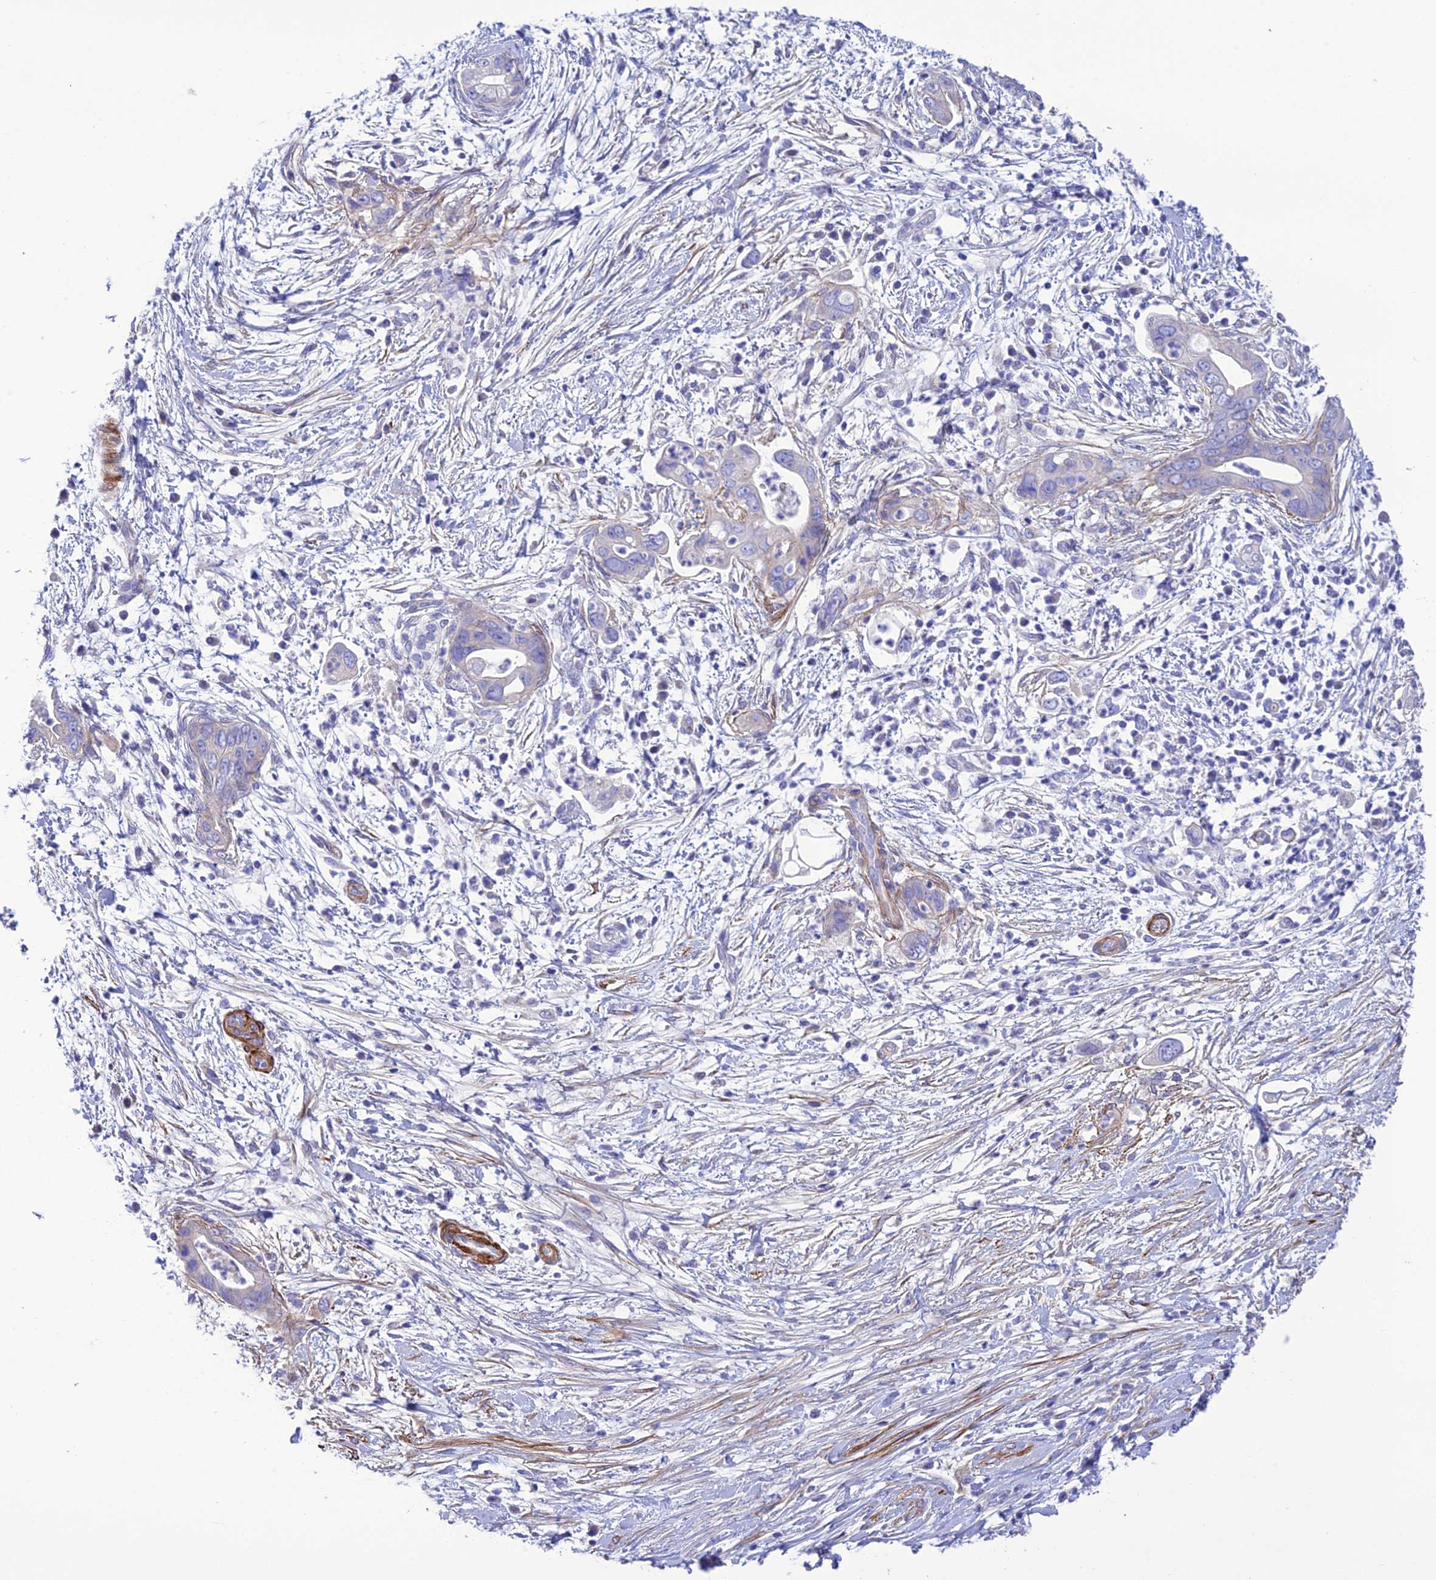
{"staining": {"intensity": "negative", "quantity": "none", "location": "none"}, "tissue": "pancreatic cancer", "cell_type": "Tumor cells", "image_type": "cancer", "snomed": [{"axis": "morphology", "description": "Adenocarcinoma, NOS"}, {"axis": "topography", "description": "Pancreas"}], "caption": "Adenocarcinoma (pancreatic) stained for a protein using immunohistochemistry (IHC) reveals no expression tumor cells.", "gene": "FRA10AC1", "patient": {"sex": "male", "age": 75}}